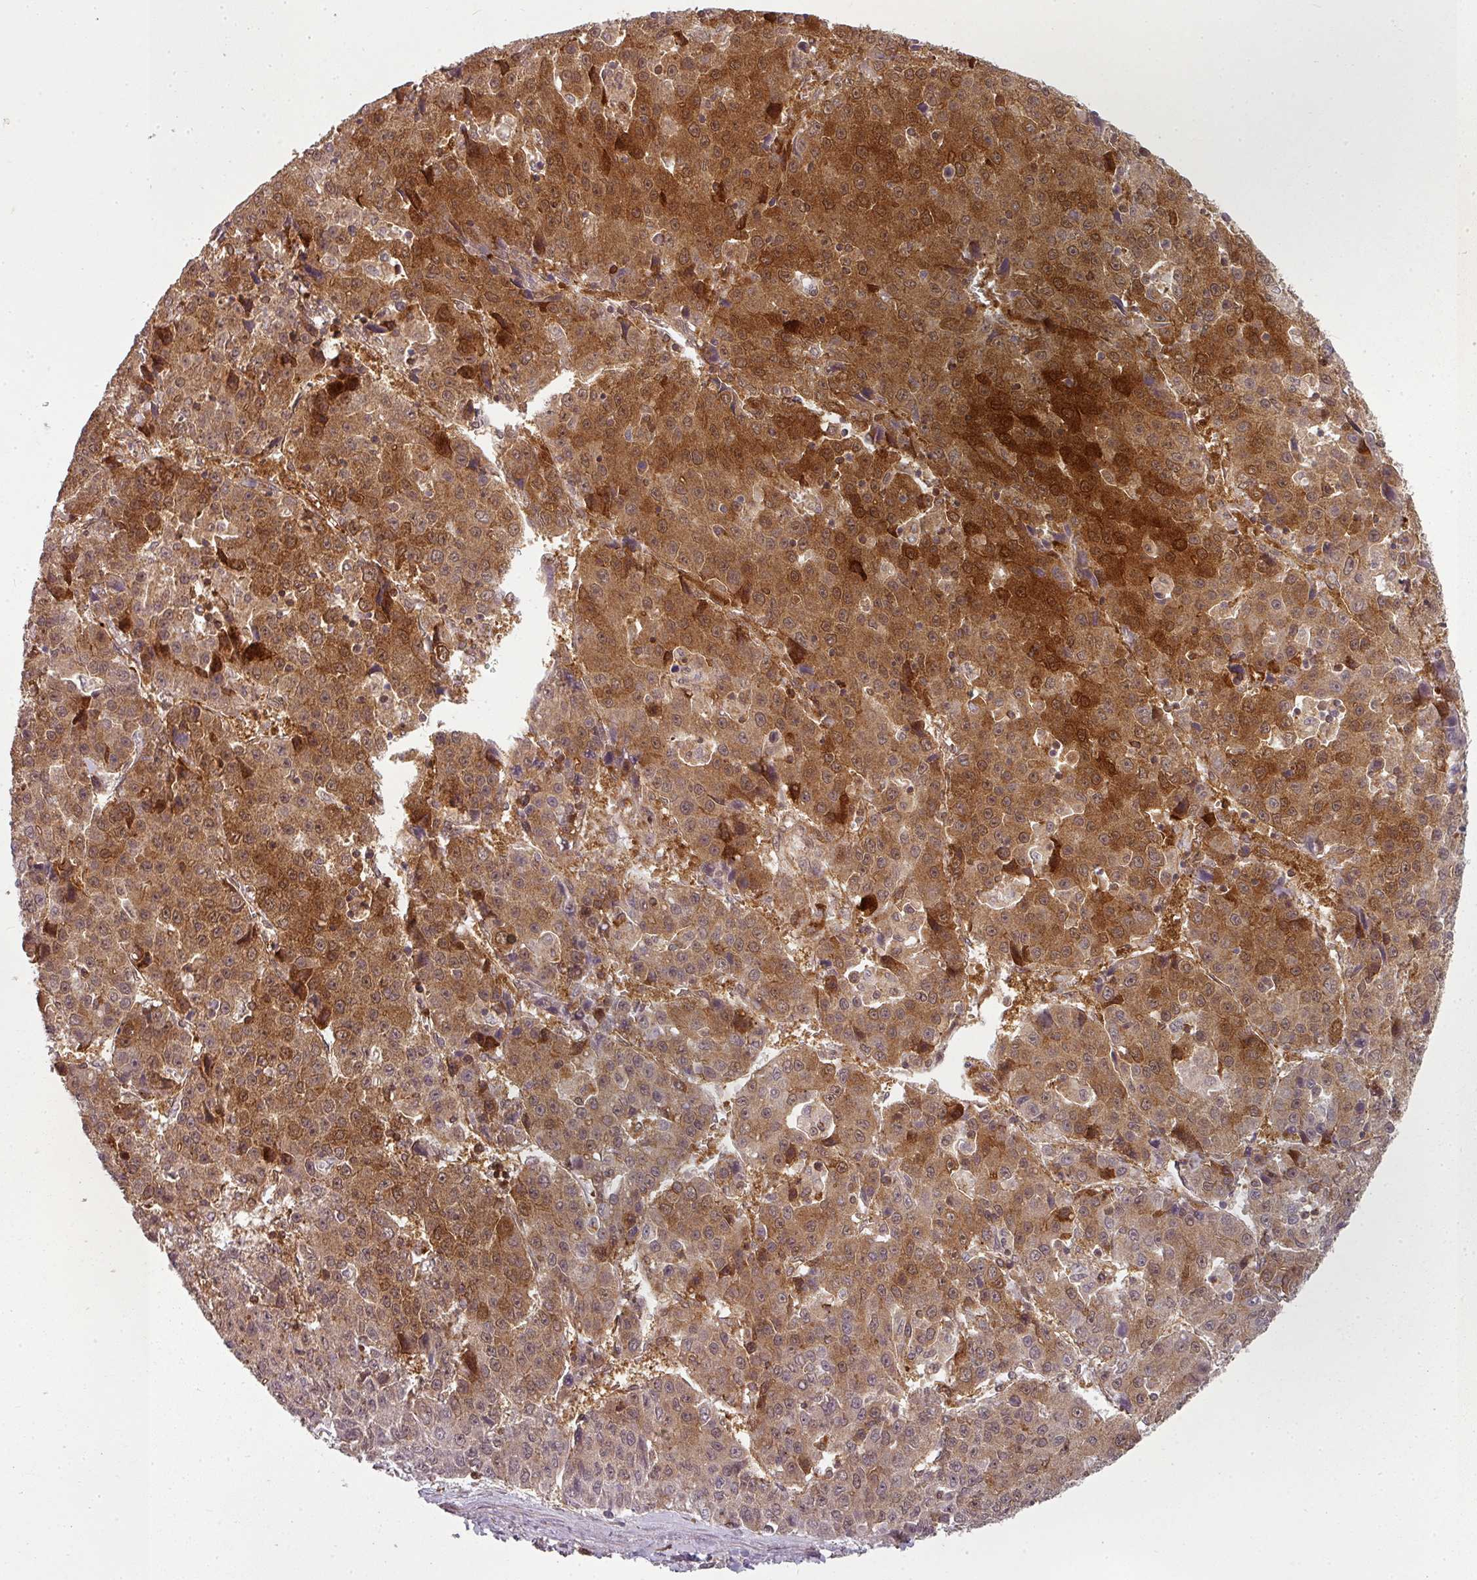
{"staining": {"intensity": "moderate", "quantity": ">75%", "location": "cytoplasmic/membranous"}, "tissue": "liver cancer", "cell_type": "Tumor cells", "image_type": "cancer", "snomed": [{"axis": "morphology", "description": "Carcinoma, Hepatocellular, NOS"}, {"axis": "topography", "description": "Liver"}], "caption": "Protein staining shows moderate cytoplasmic/membranous expression in about >75% of tumor cells in liver hepatocellular carcinoma. (Stains: DAB (3,3'-diaminobenzidine) in brown, nuclei in blue, Microscopy: brightfield microscopy at high magnification).", "gene": "CLIC1", "patient": {"sex": "female", "age": 53}}